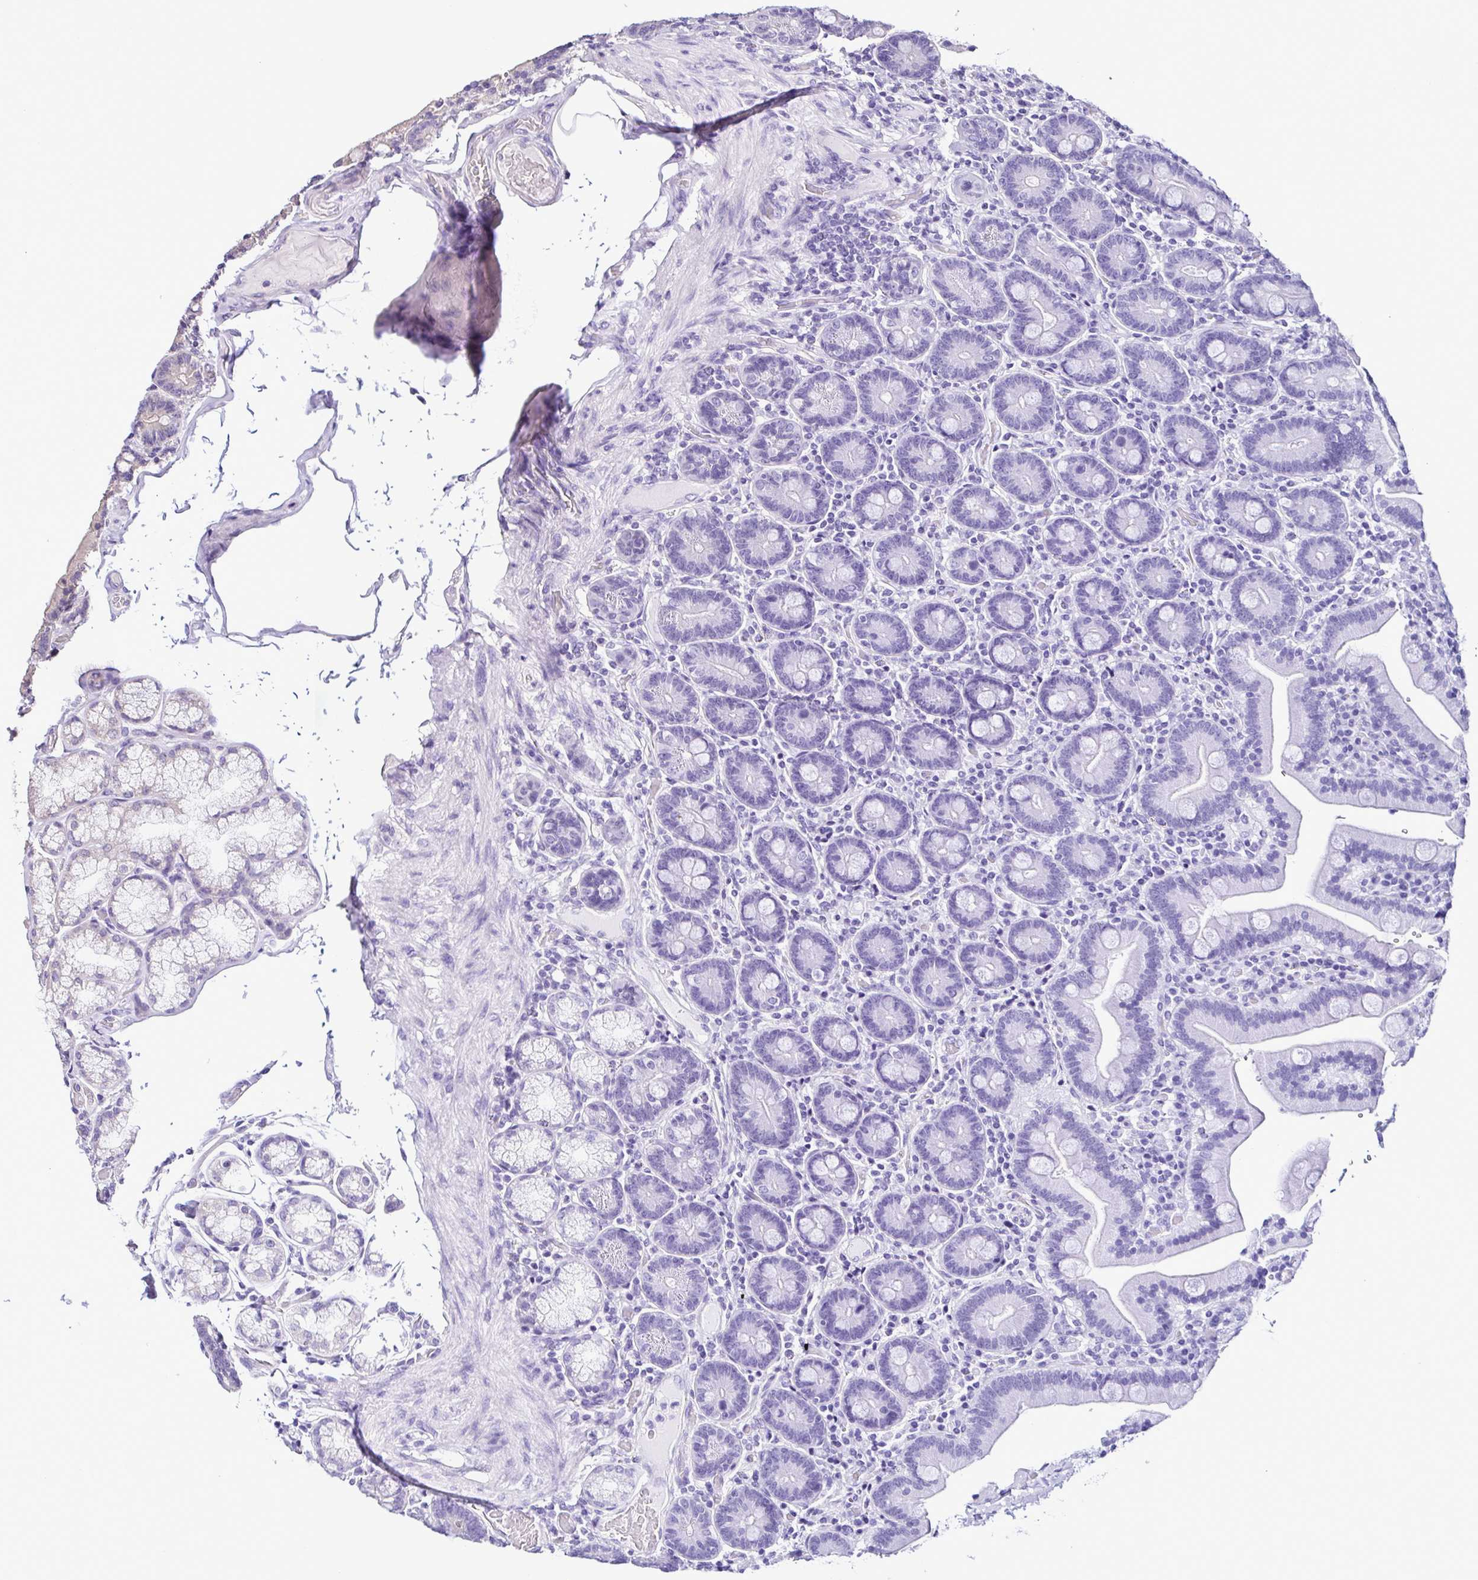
{"staining": {"intensity": "negative", "quantity": "none", "location": "none"}, "tissue": "duodenum", "cell_type": "Glandular cells", "image_type": "normal", "snomed": [{"axis": "morphology", "description": "Normal tissue, NOS"}, {"axis": "topography", "description": "Duodenum"}], "caption": "Immunohistochemical staining of unremarkable duodenum reveals no significant expression in glandular cells.", "gene": "LMOD2", "patient": {"sex": "female", "age": 62}}